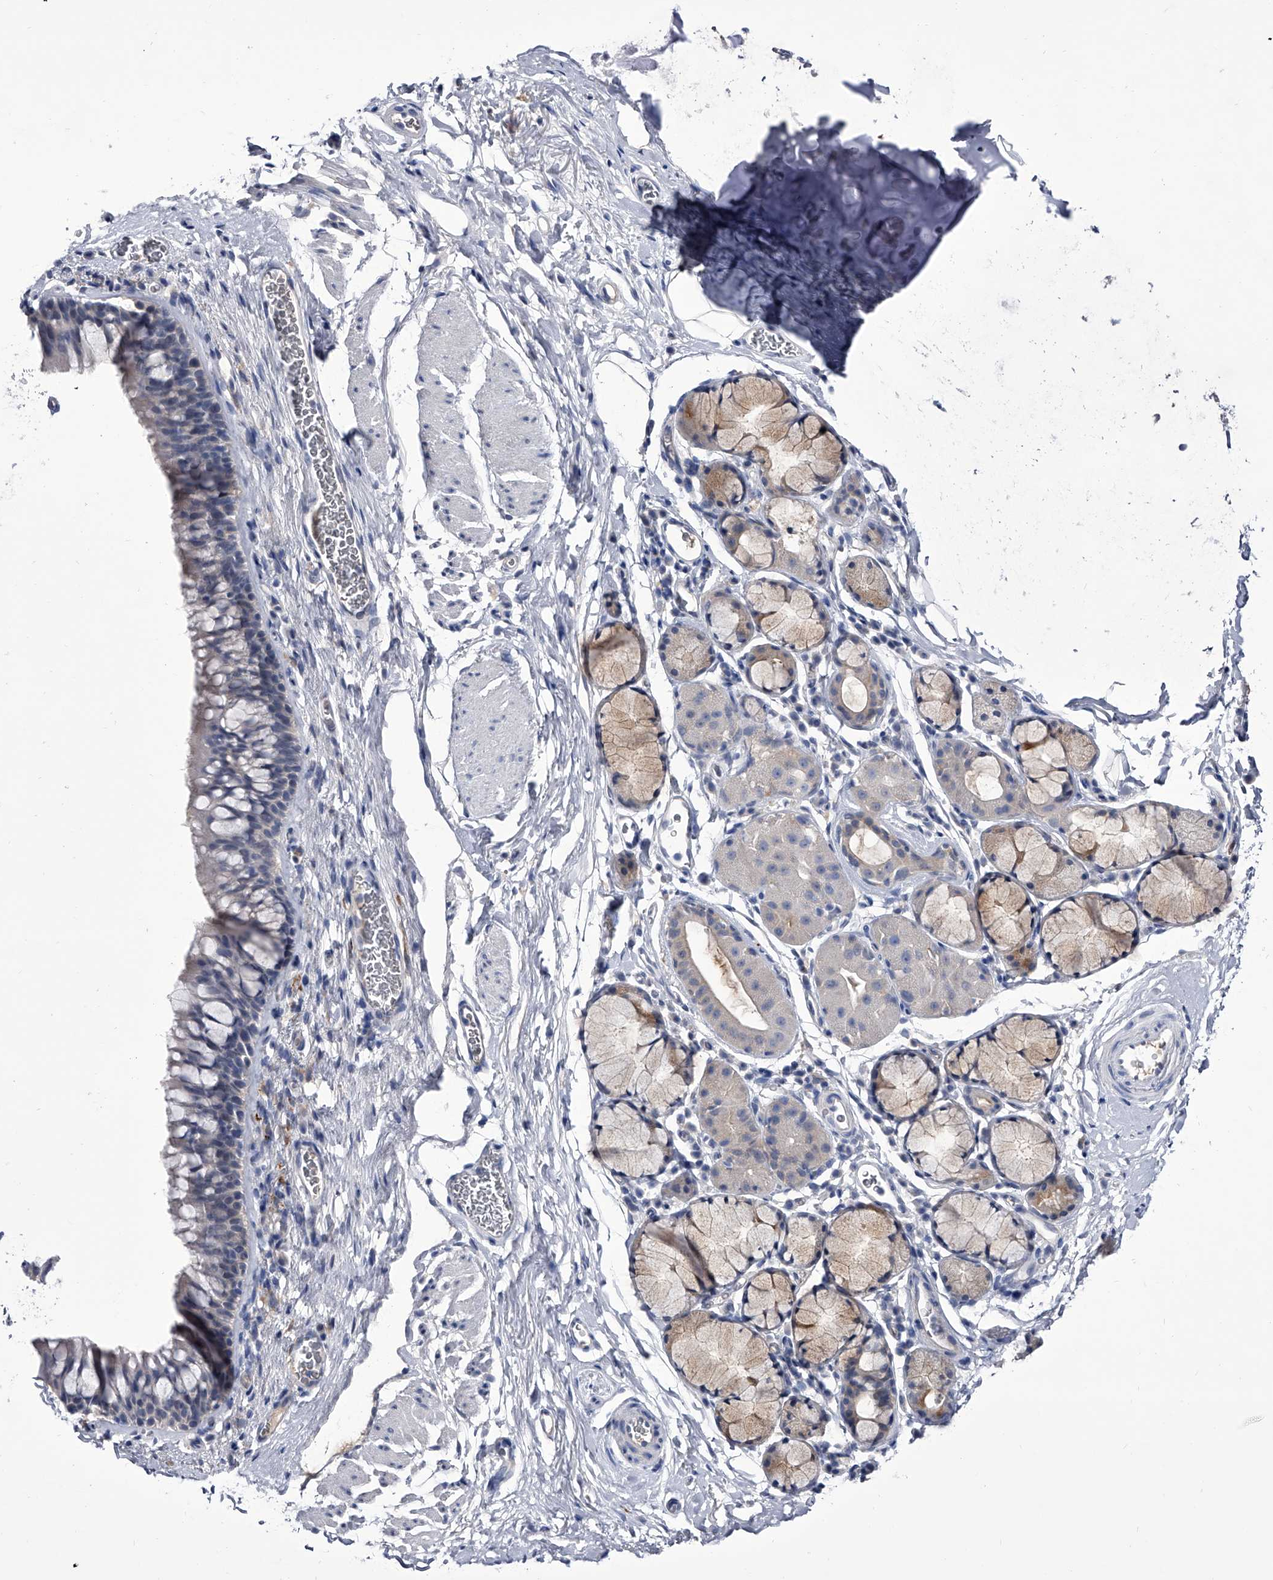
{"staining": {"intensity": "negative", "quantity": "none", "location": "none"}, "tissue": "bronchus", "cell_type": "Respiratory epithelial cells", "image_type": "normal", "snomed": [{"axis": "morphology", "description": "Normal tissue, NOS"}, {"axis": "topography", "description": "Cartilage tissue"}, {"axis": "topography", "description": "Bronchus"}], "caption": "High magnification brightfield microscopy of unremarkable bronchus stained with DAB (3,3'-diaminobenzidine) (brown) and counterstained with hematoxylin (blue): respiratory epithelial cells show no significant positivity. (Stains: DAB immunohistochemistry with hematoxylin counter stain, Microscopy: brightfield microscopy at high magnification).", "gene": "CRISP2", "patient": {"sex": "female", "age": 53}}